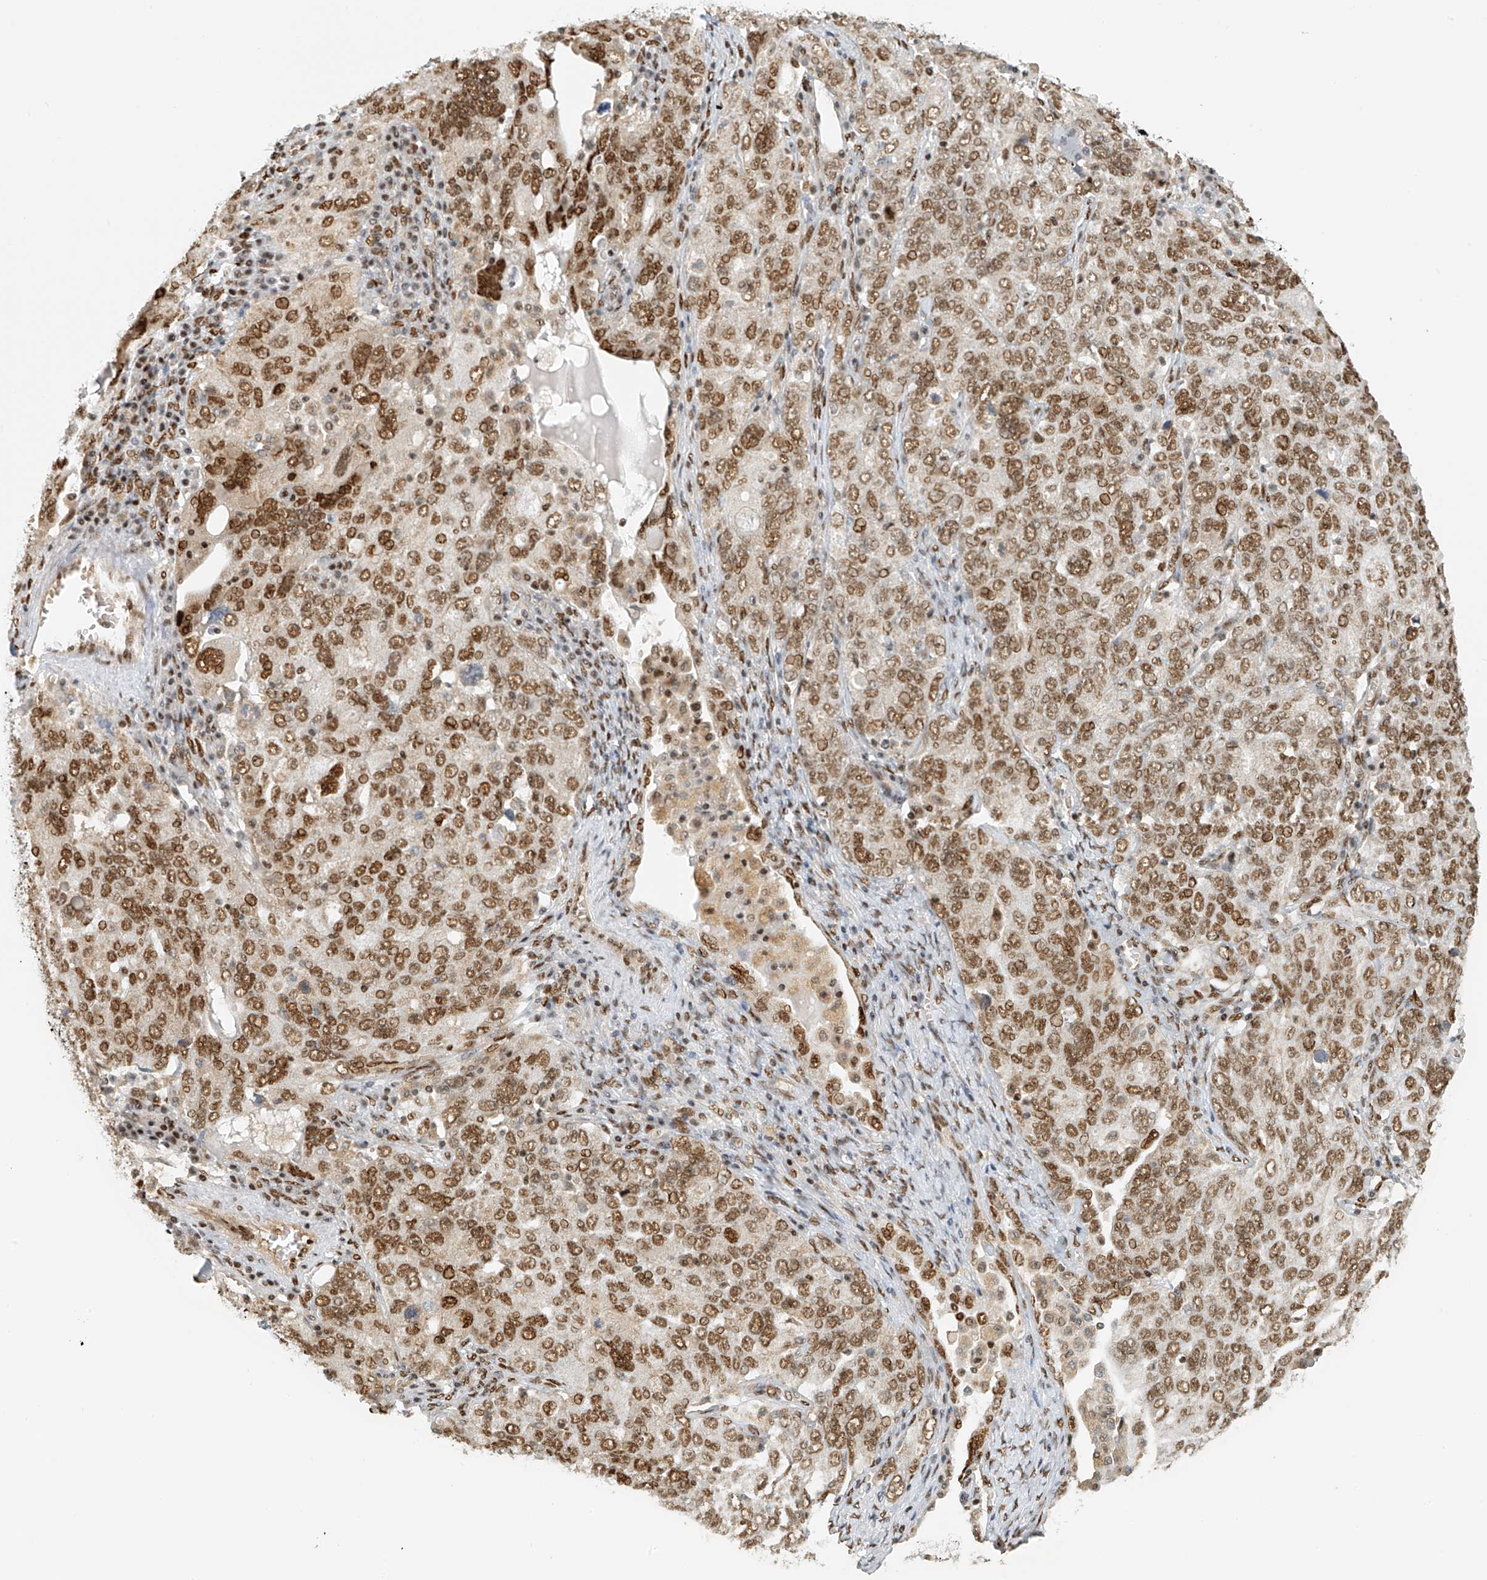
{"staining": {"intensity": "strong", "quantity": ">75%", "location": "nuclear"}, "tissue": "ovarian cancer", "cell_type": "Tumor cells", "image_type": "cancer", "snomed": [{"axis": "morphology", "description": "Carcinoma, endometroid"}, {"axis": "topography", "description": "Ovary"}], "caption": "Human ovarian cancer stained for a protein (brown) demonstrates strong nuclear positive positivity in about >75% of tumor cells.", "gene": "ZNF514", "patient": {"sex": "female", "age": 62}}